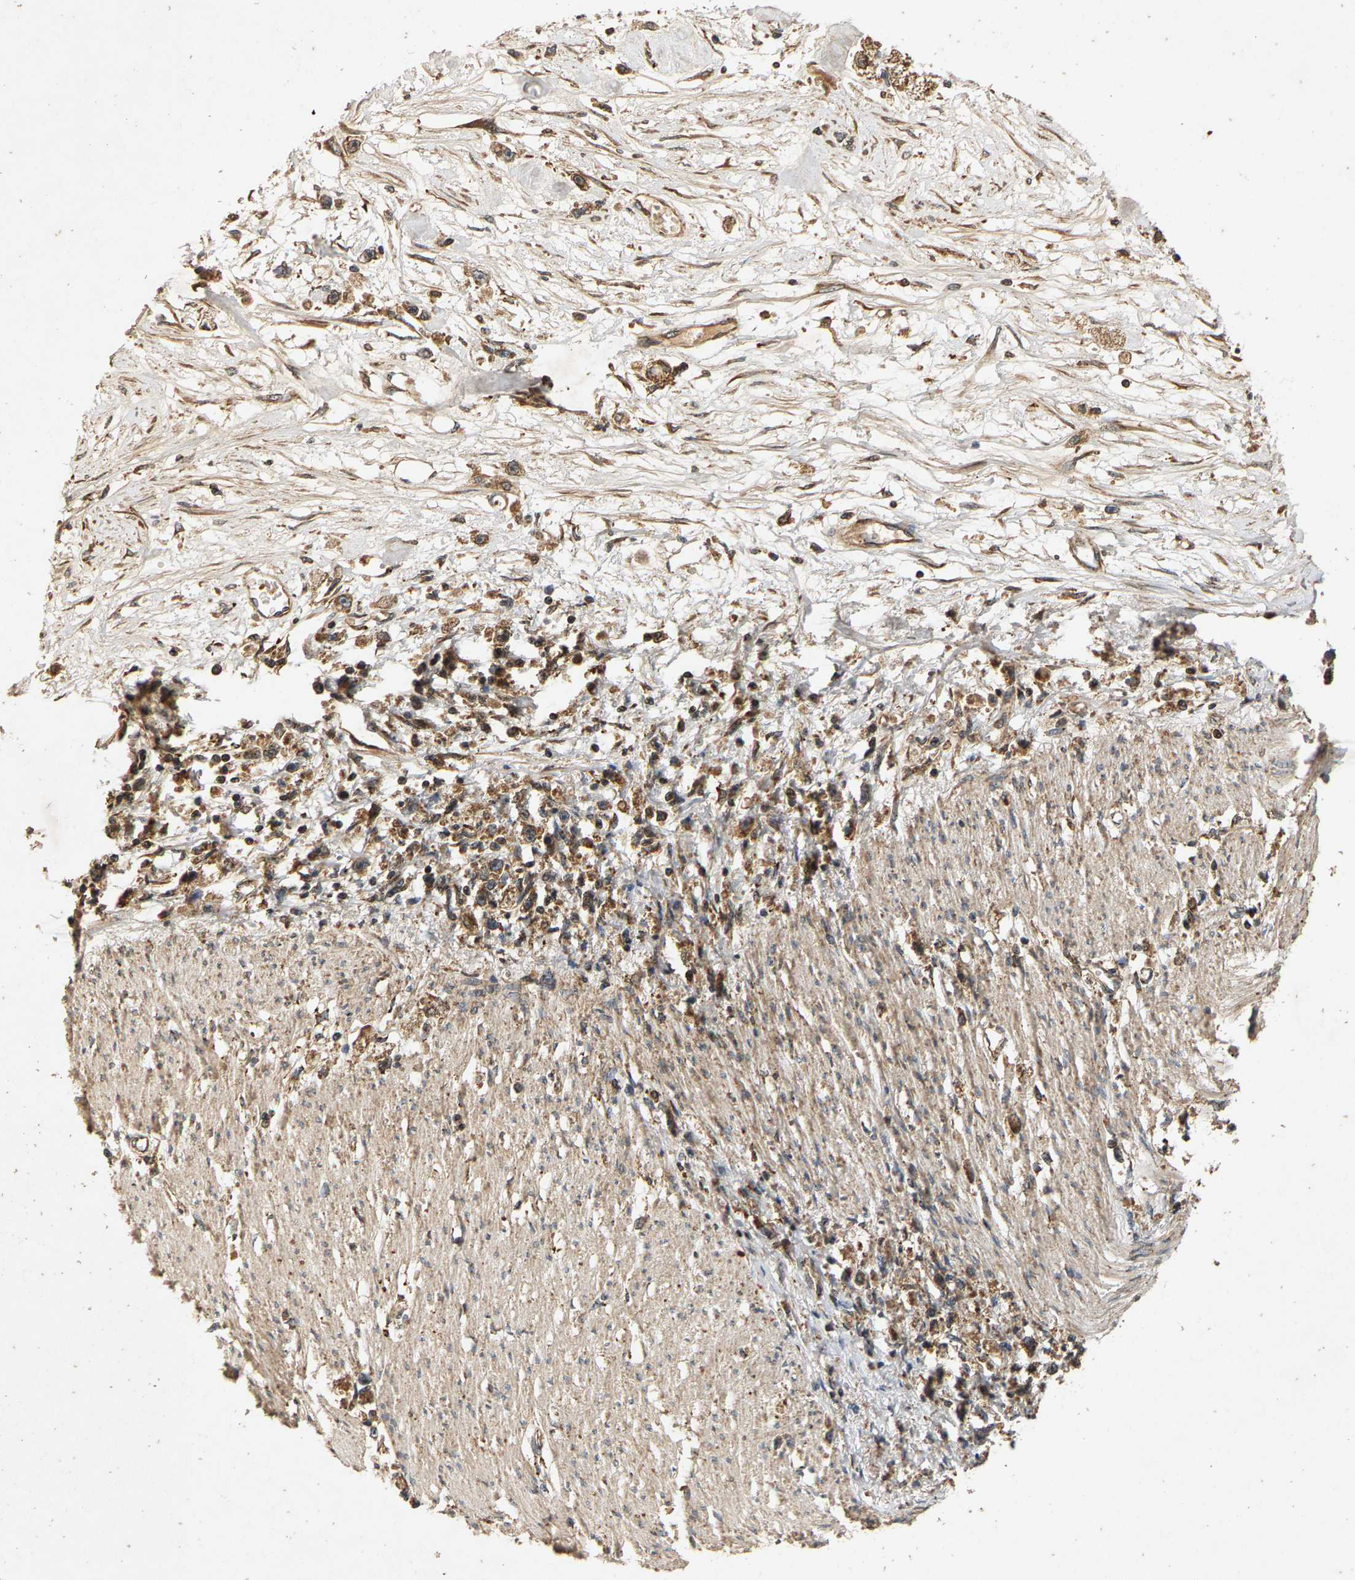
{"staining": {"intensity": "moderate", "quantity": ">75%", "location": "cytoplasmic/membranous"}, "tissue": "stomach cancer", "cell_type": "Tumor cells", "image_type": "cancer", "snomed": [{"axis": "morphology", "description": "Adenocarcinoma, NOS"}, {"axis": "topography", "description": "Stomach"}], "caption": "The micrograph exhibits staining of adenocarcinoma (stomach), revealing moderate cytoplasmic/membranous protein staining (brown color) within tumor cells.", "gene": "CIDEC", "patient": {"sex": "female", "age": 59}}